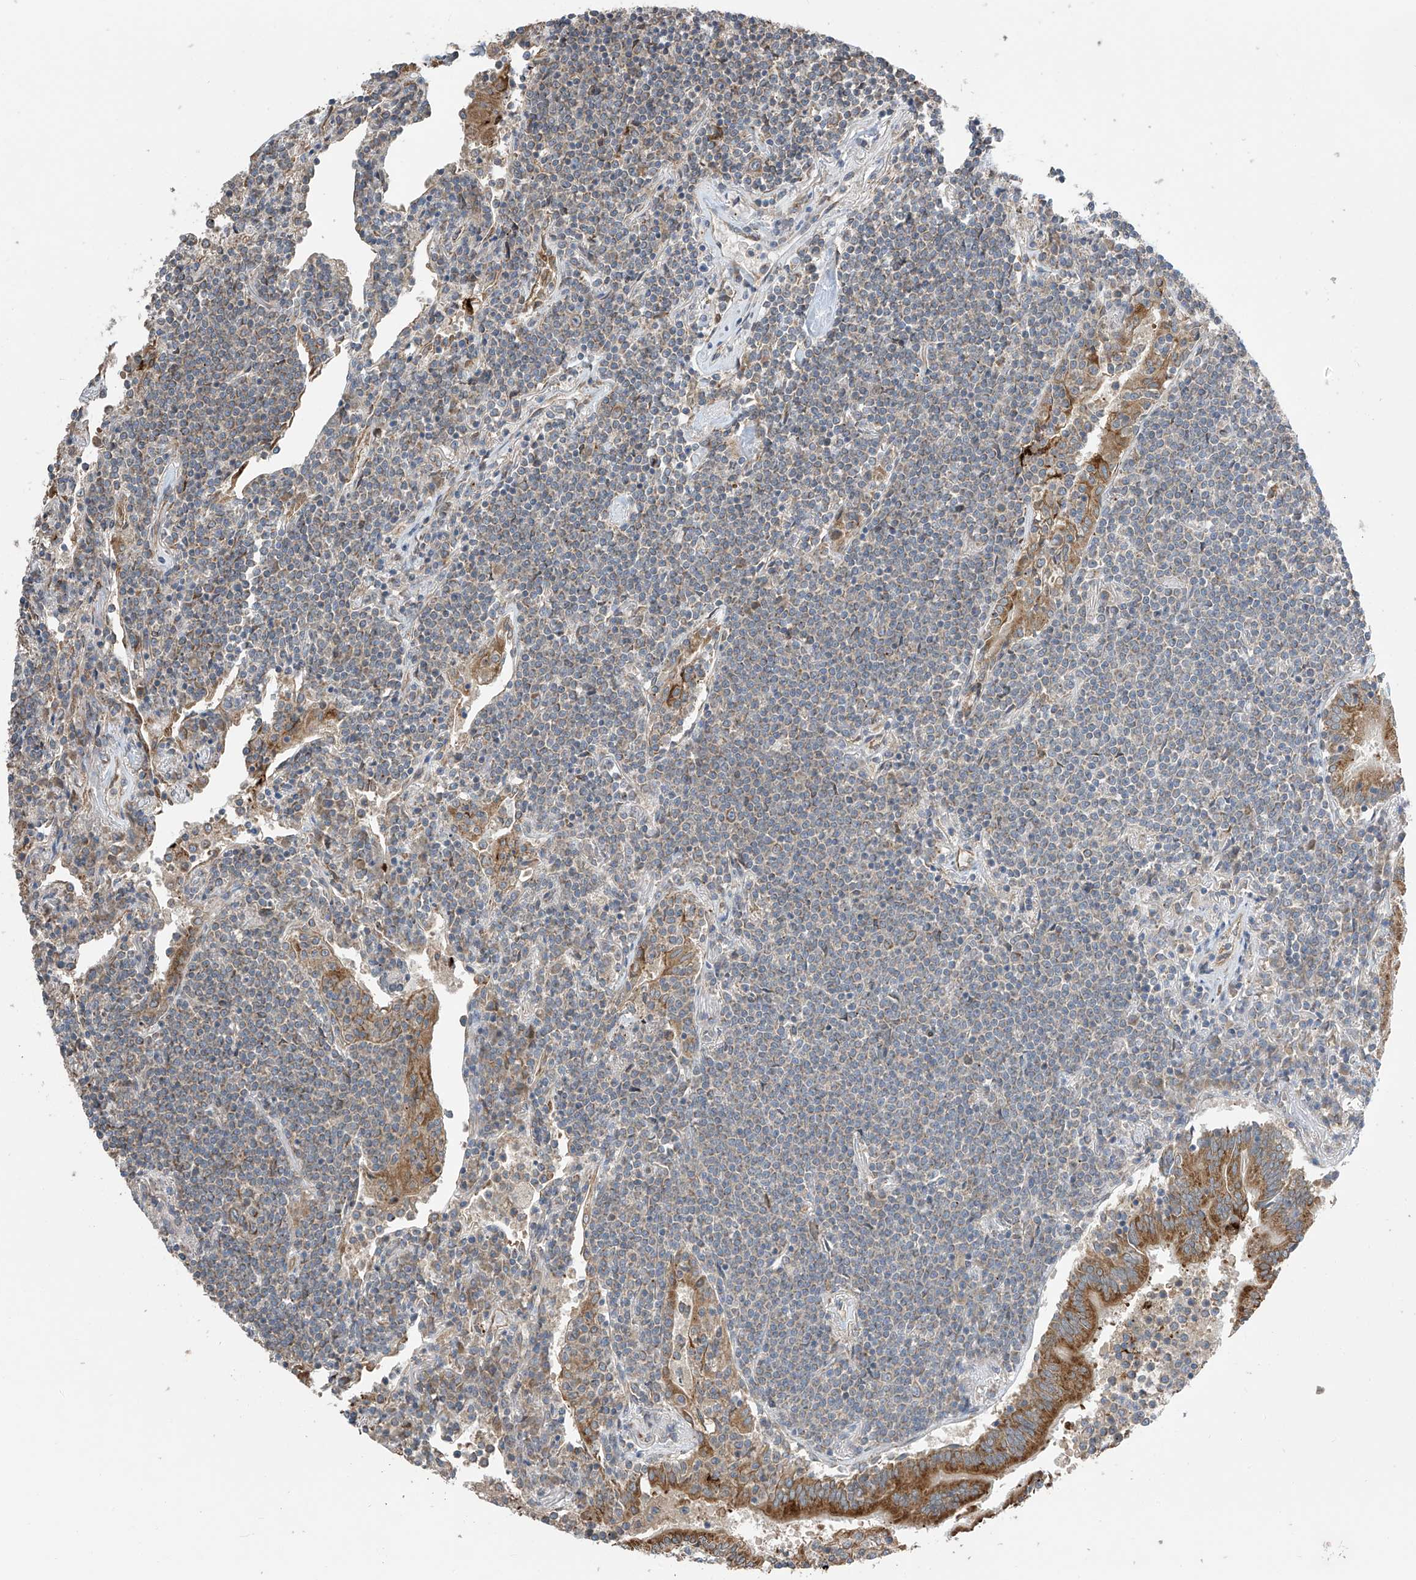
{"staining": {"intensity": "weak", "quantity": "<25%", "location": "cytoplasmic/membranous"}, "tissue": "lymphoma", "cell_type": "Tumor cells", "image_type": "cancer", "snomed": [{"axis": "morphology", "description": "Malignant lymphoma, non-Hodgkin's type, Low grade"}, {"axis": "topography", "description": "Lung"}], "caption": "Immunohistochemical staining of low-grade malignant lymphoma, non-Hodgkin's type demonstrates no significant staining in tumor cells.", "gene": "PNPT1", "patient": {"sex": "female", "age": 71}}